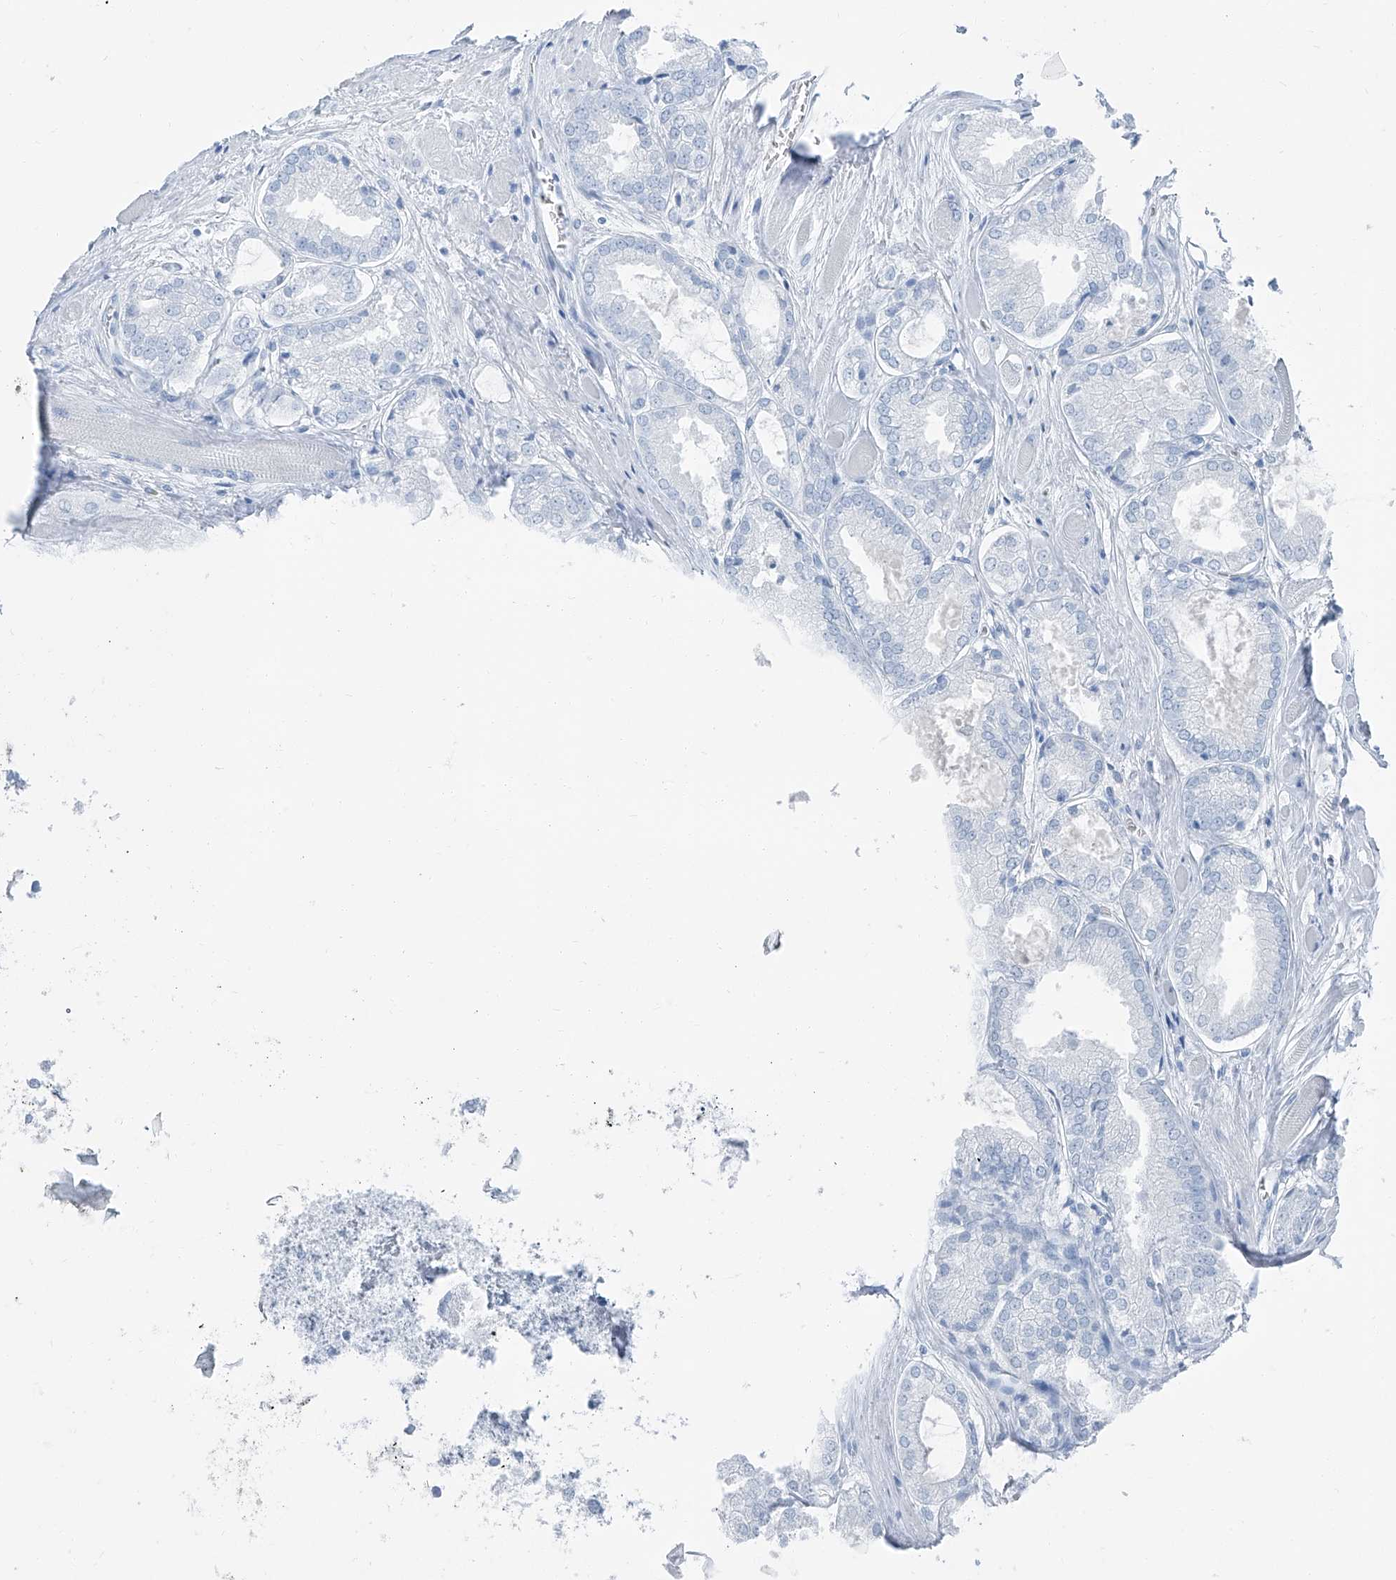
{"staining": {"intensity": "negative", "quantity": "none", "location": "none"}, "tissue": "prostate cancer", "cell_type": "Tumor cells", "image_type": "cancer", "snomed": [{"axis": "morphology", "description": "Adenocarcinoma, Low grade"}, {"axis": "topography", "description": "Prostate"}], "caption": "DAB (3,3'-diaminobenzidine) immunohistochemical staining of human prostate cancer (adenocarcinoma (low-grade)) reveals no significant positivity in tumor cells.", "gene": "RGN", "patient": {"sex": "male", "age": 67}}